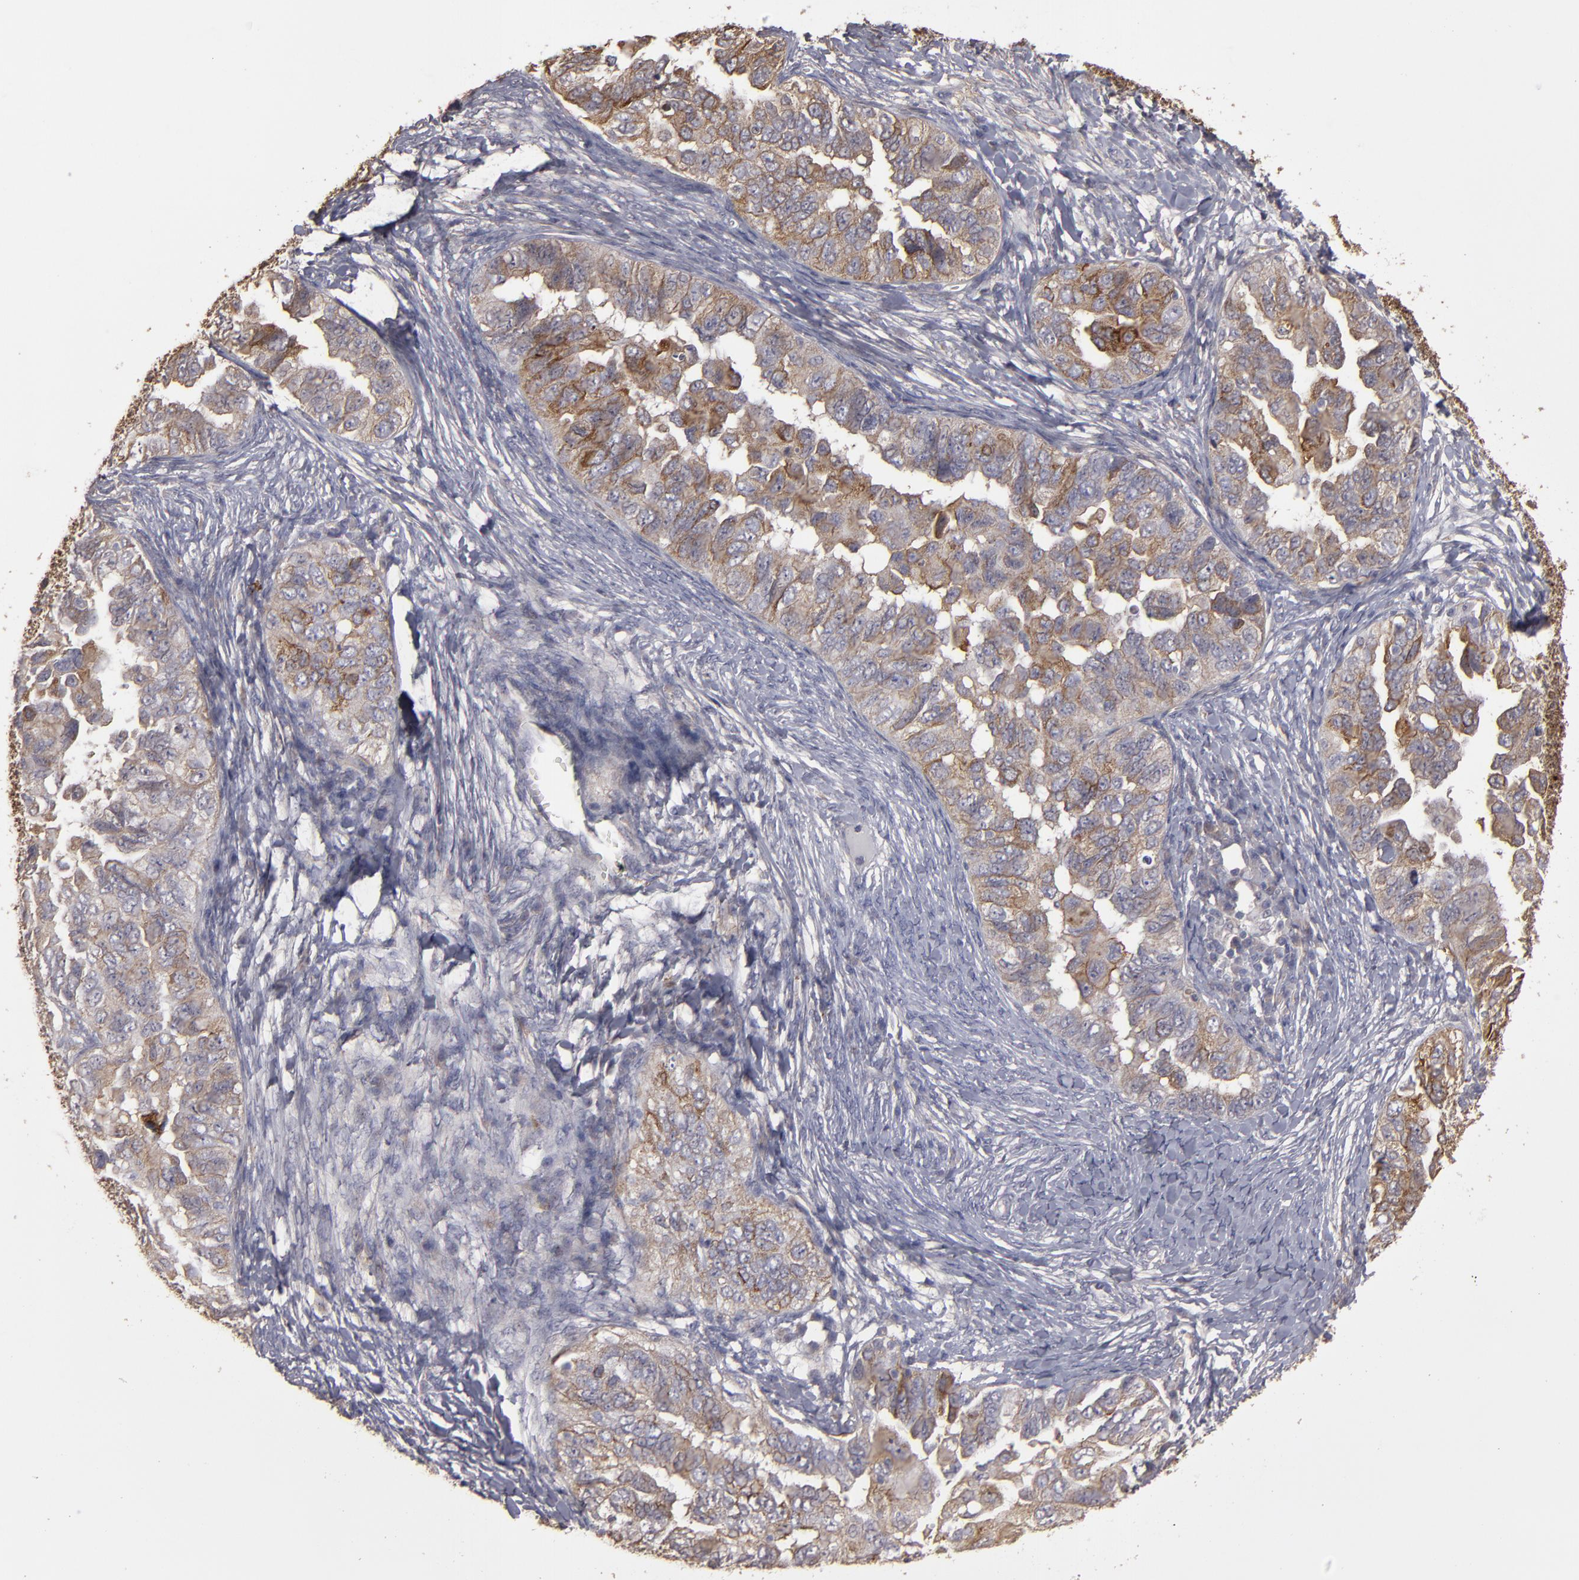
{"staining": {"intensity": "moderate", "quantity": ">75%", "location": "cytoplasmic/membranous"}, "tissue": "ovarian cancer", "cell_type": "Tumor cells", "image_type": "cancer", "snomed": [{"axis": "morphology", "description": "Cystadenocarcinoma, serous, NOS"}, {"axis": "topography", "description": "Ovary"}], "caption": "Immunohistochemistry of ovarian cancer (serous cystadenocarcinoma) shows medium levels of moderate cytoplasmic/membranous staining in about >75% of tumor cells.", "gene": "CD55", "patient": {"sex": "female", "age": 82}}